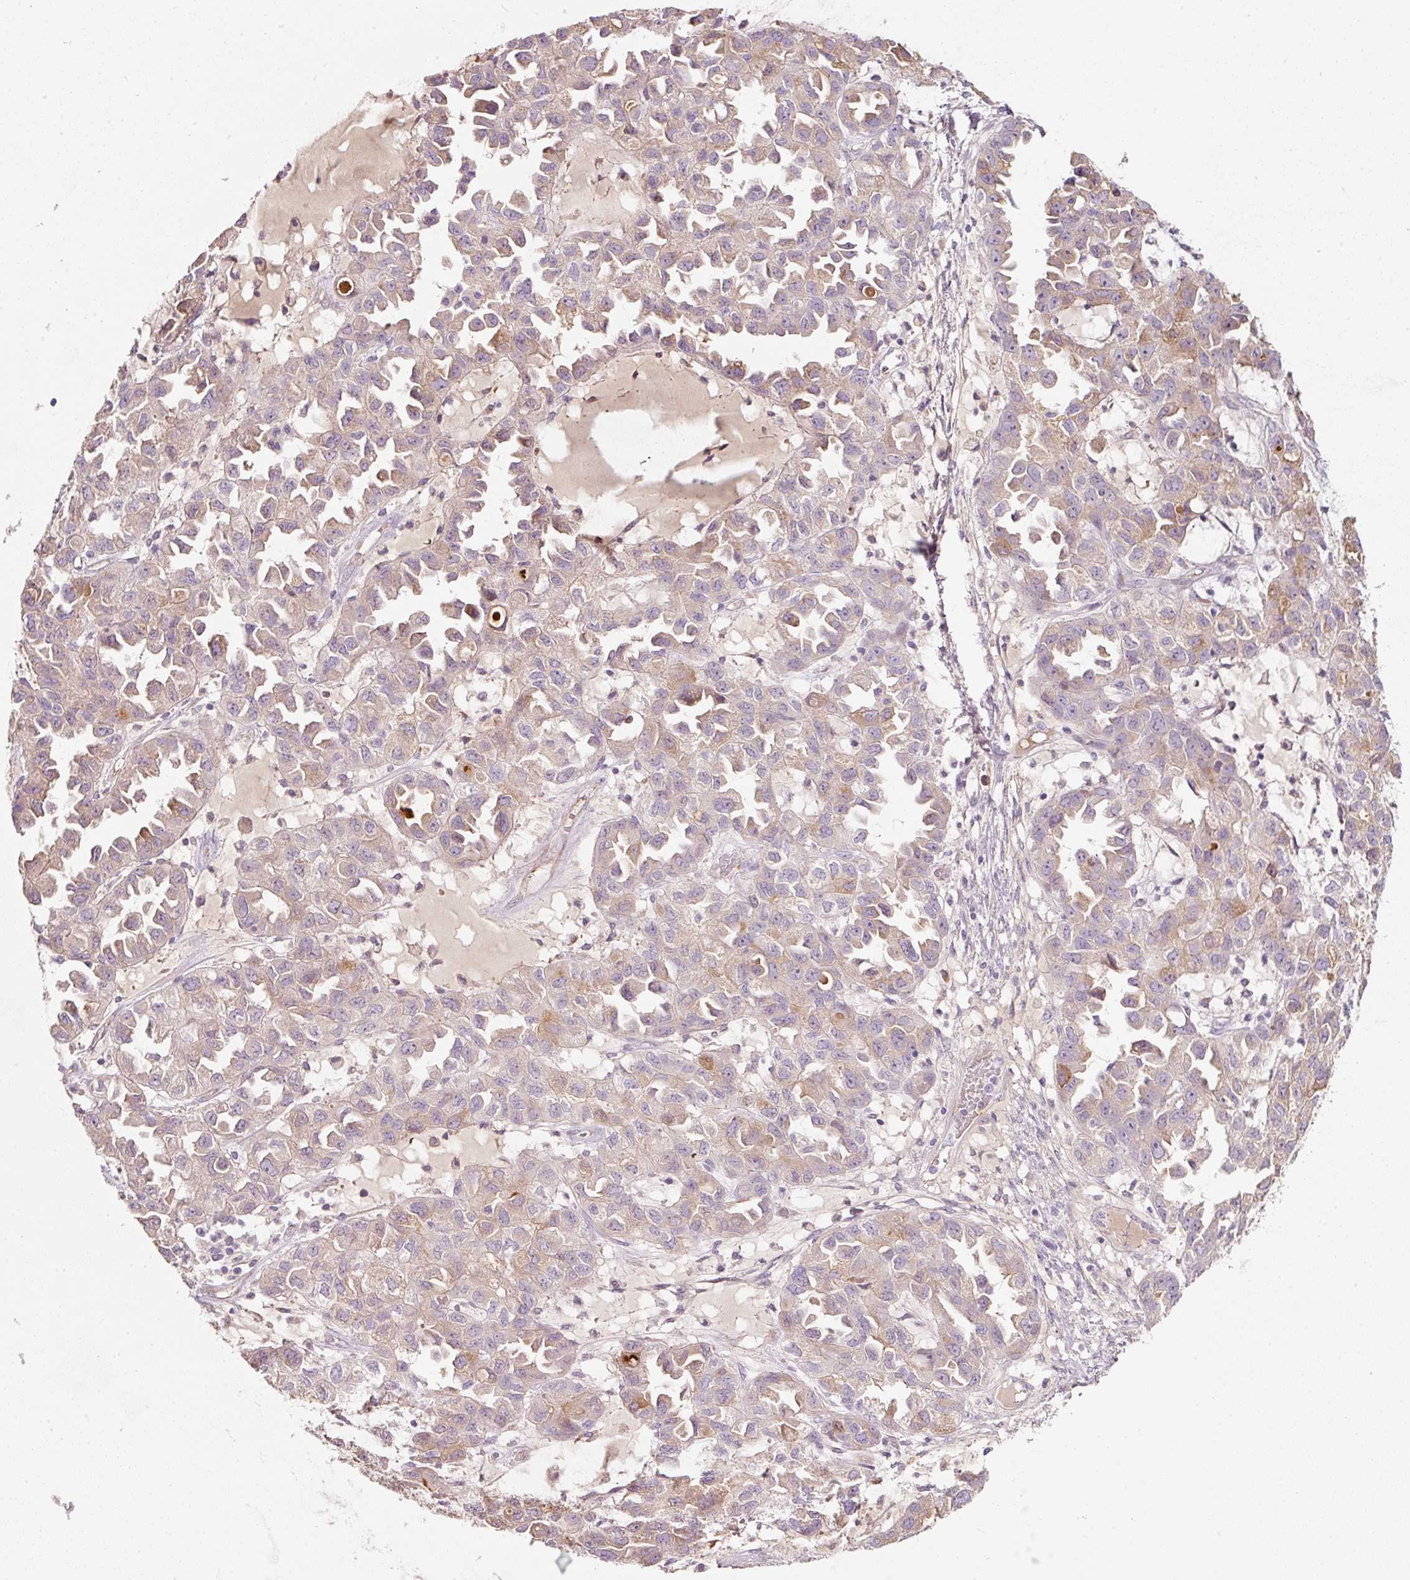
{"staining": {"intensity": "moderate", "quantity": "25%-75%", "location": "cytoplasmic/membranous"}, "tissue": "ovarian cancer", "cell_type": "Tumor cells", "image_type": "cancer", "snomed": [{"axis": "morphology", "description": "Cystadenocarcinoma, serous, NOS"}, {"axis": "topography", "description": "Ovary"}], "caption": "Brown immunohistochemical staining in ovarian cancer (serous cystadenocarcinoma) shows moderate cytoplasmic/membranous expression in about 25%-75% of tumor cells.", "gene": "NBPF11", "patient": {"sex": "female", "age": 84}}